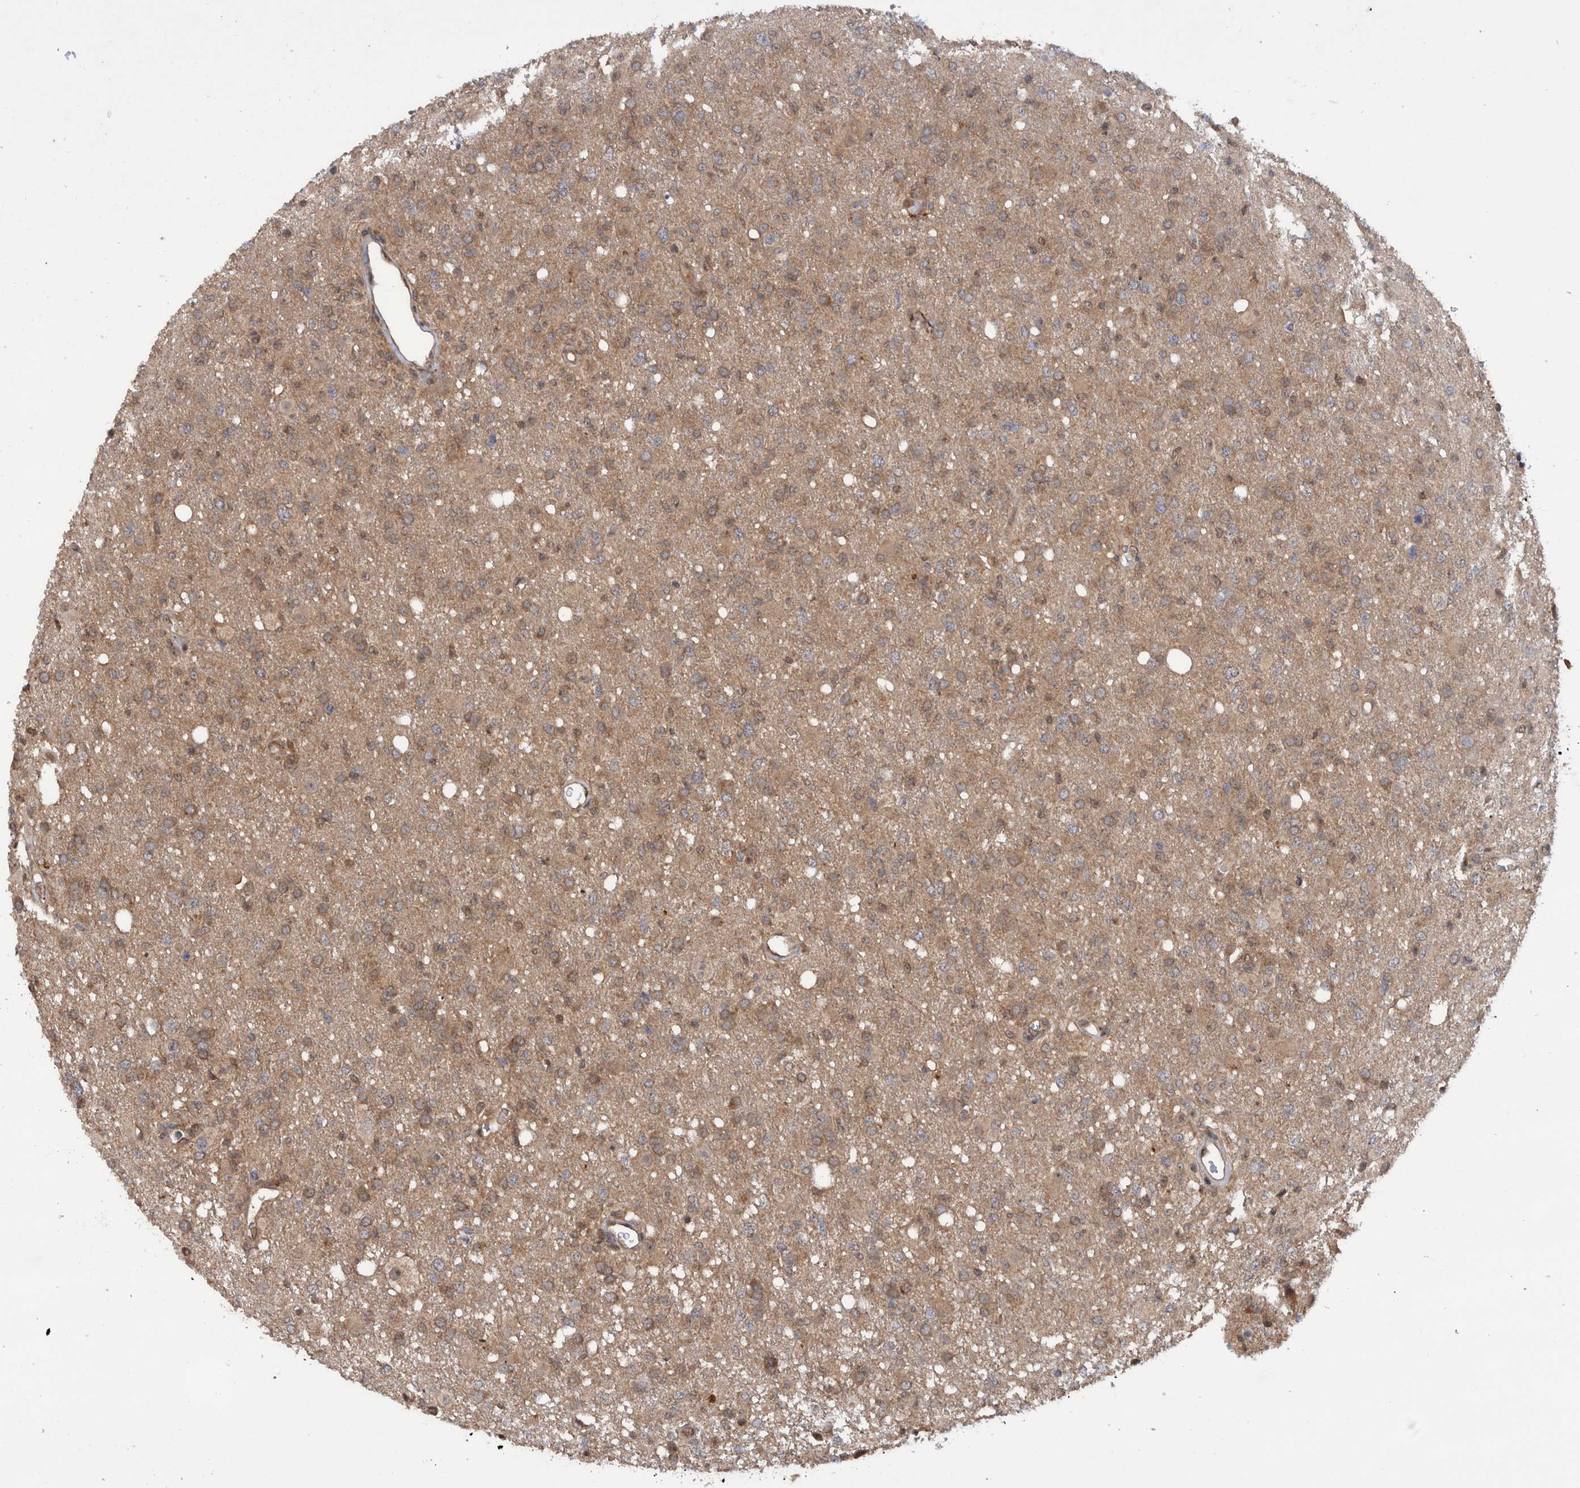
{"staining": {"intensity": "weak", "quantity": ">75%", "location": "cytoplasmic/membranous"}, "tissue": "glioma", "cell_type": "Tumor cells", "image_type": "cancer", "snomed": [{"axis": "morphology", "description": "Glioma, malignant, High grade"}, {"axis": "topography", "description": "Brain"}], "caption": "A brown stain shows weak cytoplasmic/membranous positivity of a protein in human glioma tumor cells. (DAB IHC with brightfield microscopy, high magnification).", "gene": "PLPBP", "patient": {"sex": "female", "age": 57}}